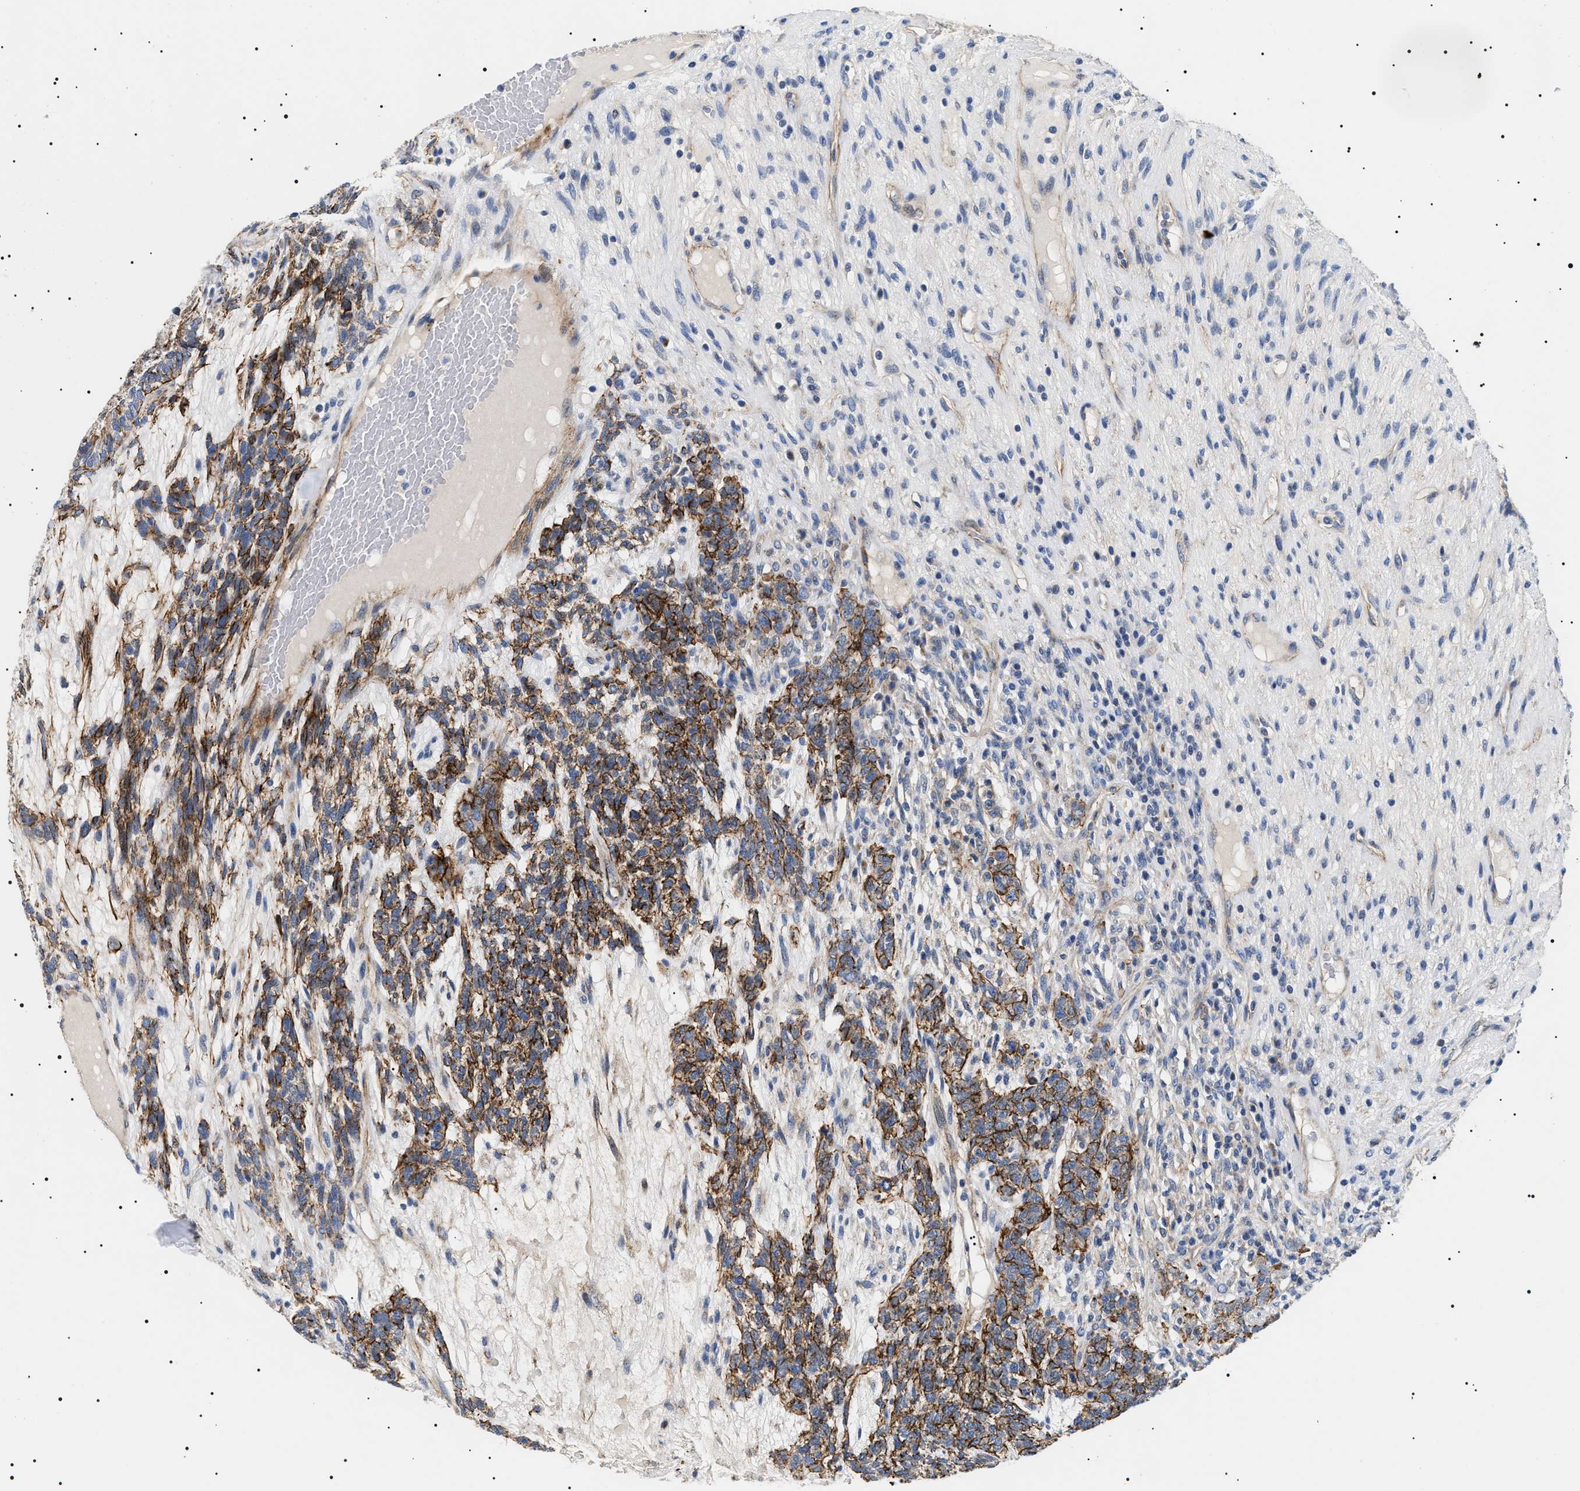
{"staining": {"intensity": "strong", "quantity": ">75%", "location": "cytoplasmic/membranous"}, "tissue": "testis cancer", "cell_type": "Tumor cells", "image_type": "cancer", "snomed": [{"axis": "morphology", "description": "Seminoma, NOS"}, {"axis": "topography", "description": "Testis"}], "caption": "A brown stain highlights strong cytoplasmic/membranous expression of a protein in human seminoma (testis) tumor cells. The protein is stained brown, and the nuclei are stained in blue (DAB IHC with brightfield microscopy, high magnification).", "gene": "TMEM222", "patient": {"sex": "male", "age": 28}}